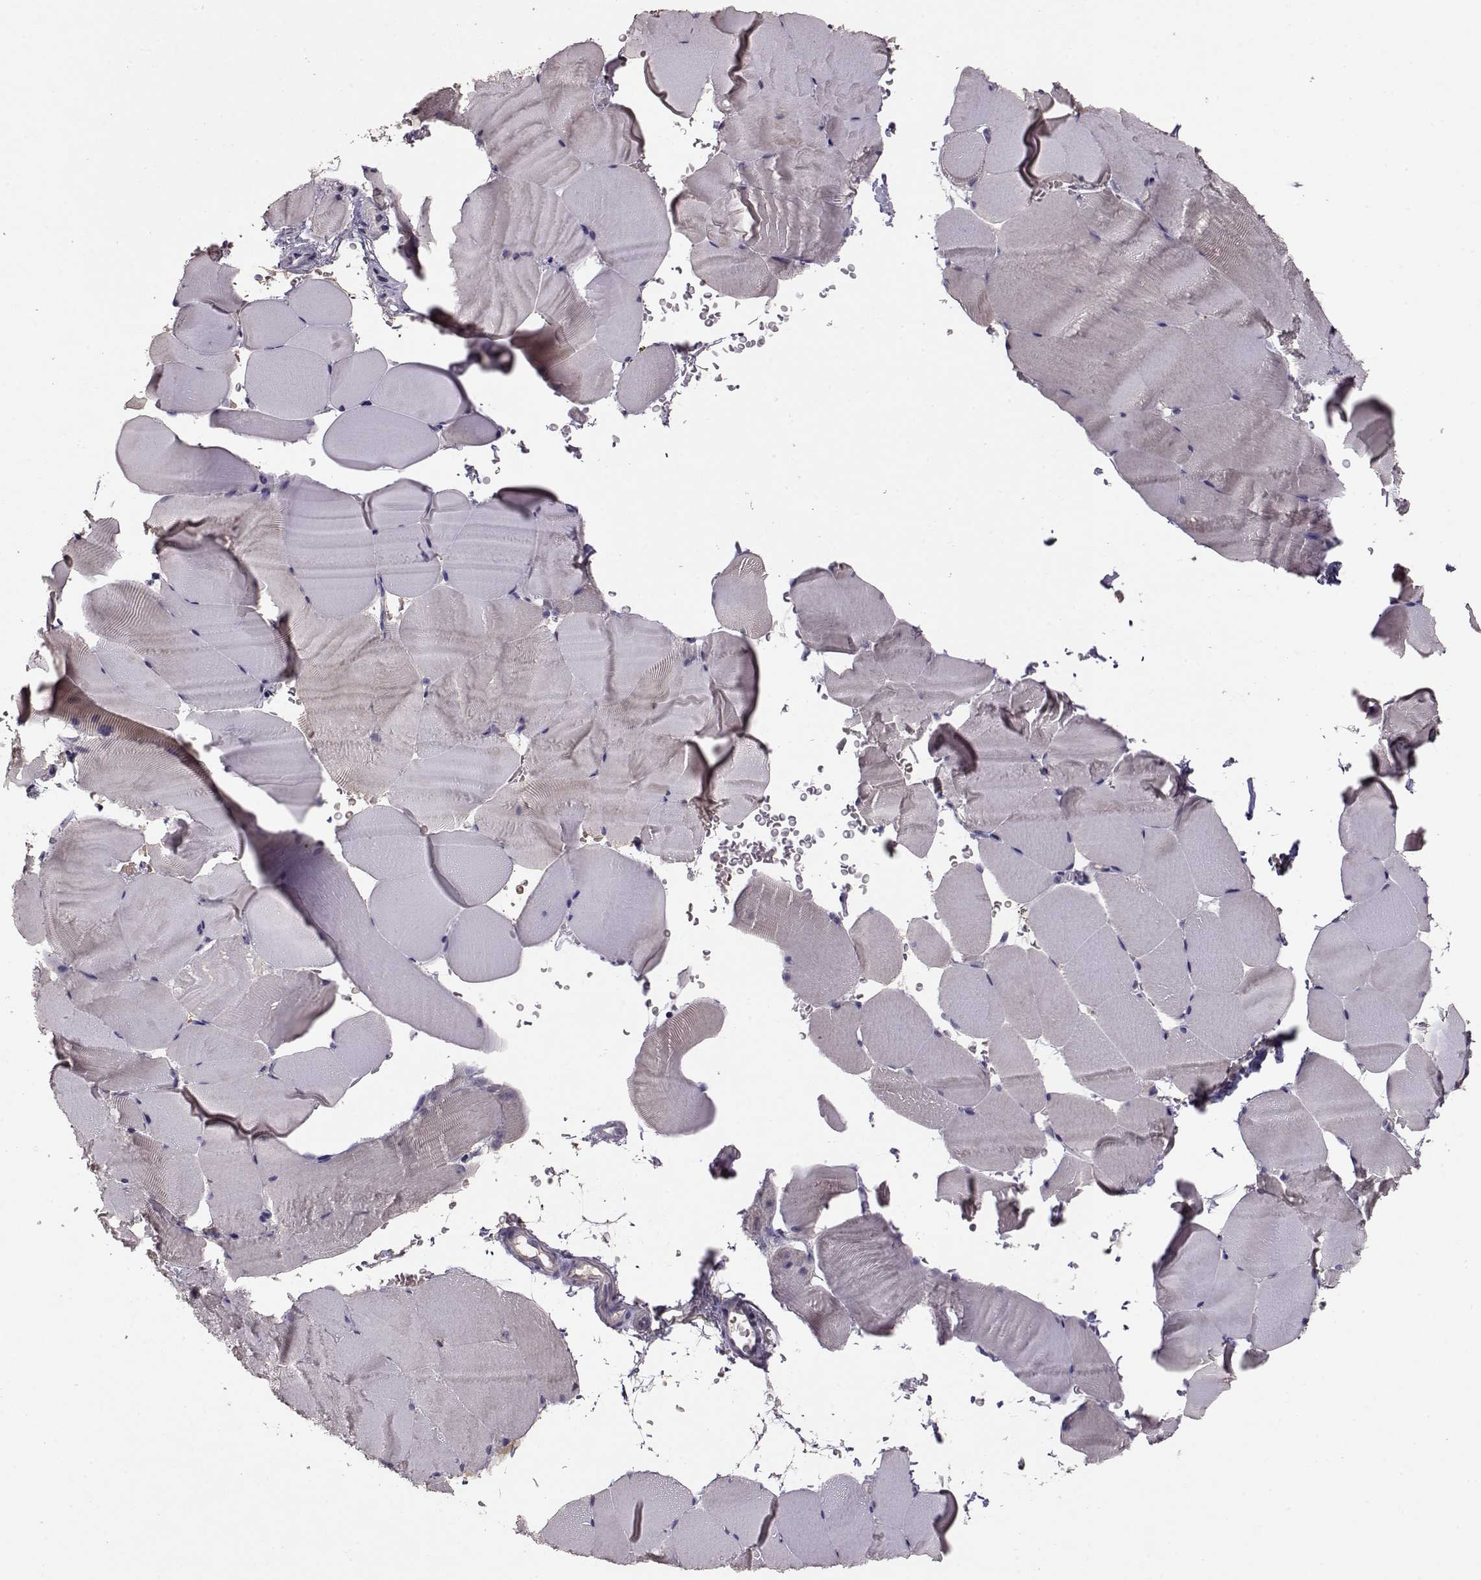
{"staining": {"intensity": "negative", "quantity": "none", "location": "none"}, "tissue": "skeletal muscle", "cell_type": "Myocytes", "image_type": "normal", "snomed": [{"axis": "morphology", "description": "Normal tissue, NOS"}, {"axis": "topography", "description": "Skeletal muscle"}], "caption": "IHC of normal skeletal muscle displays no expression in myocytes.", "gene": "PMCH", "patient": {"sex": "female", "age": 37}}